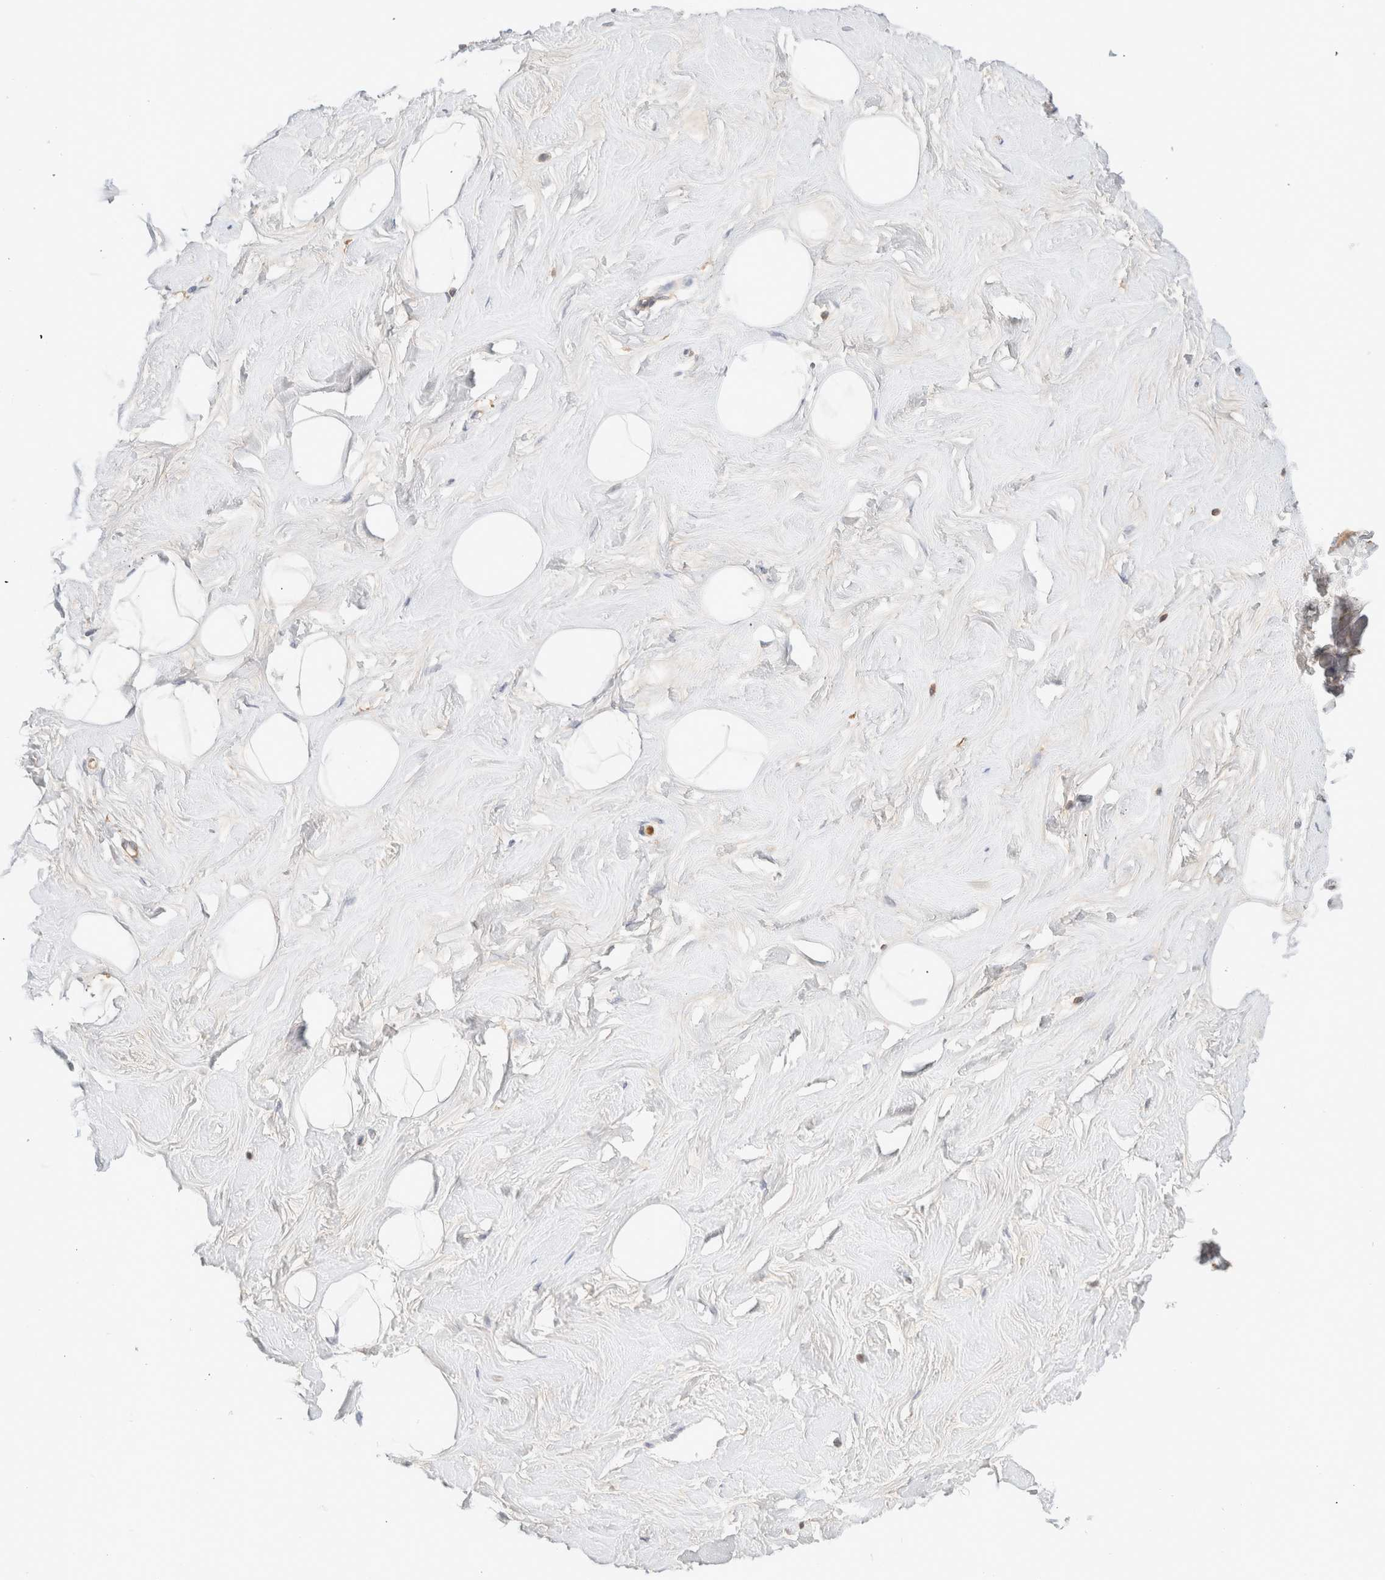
{"staining": {"intensity": "negative", "quantity": "none", "location": "none"}, "tissue": "breast", "cell_type": "Adipocytes", "image_type": "normal", "snomed": [{"axis": "morphology", "description": "Normal tissue, NOS"}, {"axis": "topography", "description": "Breast"}], "caption": "Immunohistochemical staining of normal human breast exhibits no significant expression in adipocytes. (Stains: DAB (3,3'-diaminobenzidine) IHC with hematoxylin counter stain, Microscopy: brightfield microscopy at high magnification).", "gene": "MRM3", "patient": {"sex": "female", "age": 23}}